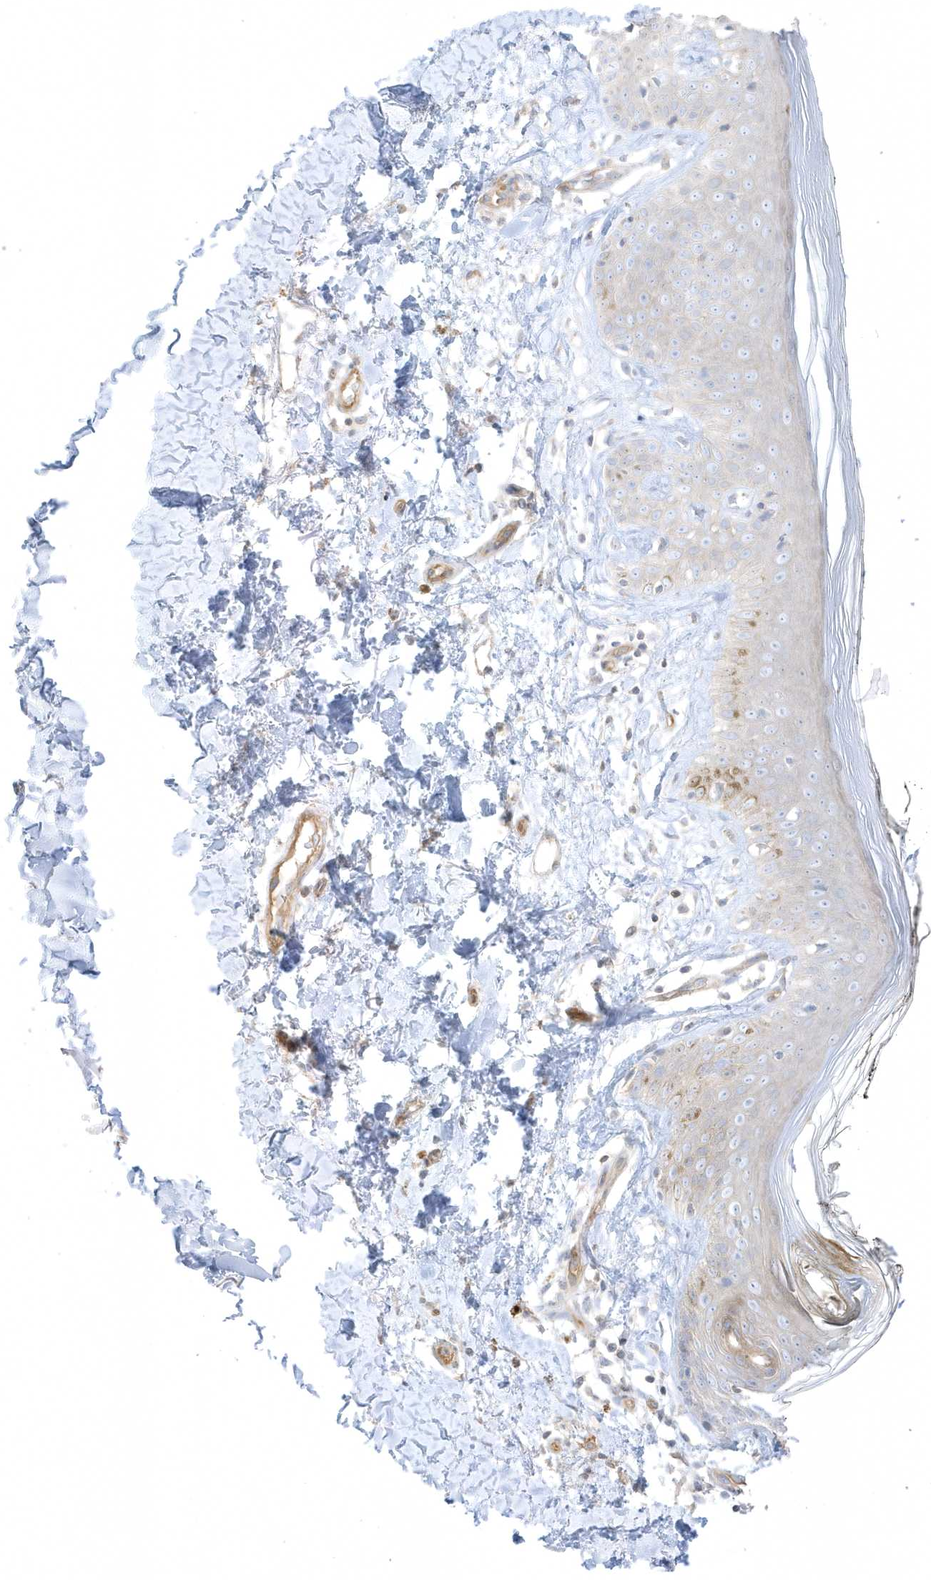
{"staining": {"intensity": "weak", "quantity": "25%-75%", "location": "cytoplasmic/membranous"}, "tissue": "skin", "cell_type": "Fibroblasts", "image_type": "normal", "snomed": [{"axis": "morphology", "description": "Normal tissue, NOS"}, {"axis": "topography", "description": "Skin"}], "caption": "Protein analysis of normal skin demonstrates weak cytoplasmic/membranous positivity in about 25%-75% of fibroblasts. Ihc stains the protein of interest in brown and the nuclei are stained blue.", "gene": "ARHGEF9", "patient": {"sex": "female", "age": 64}}